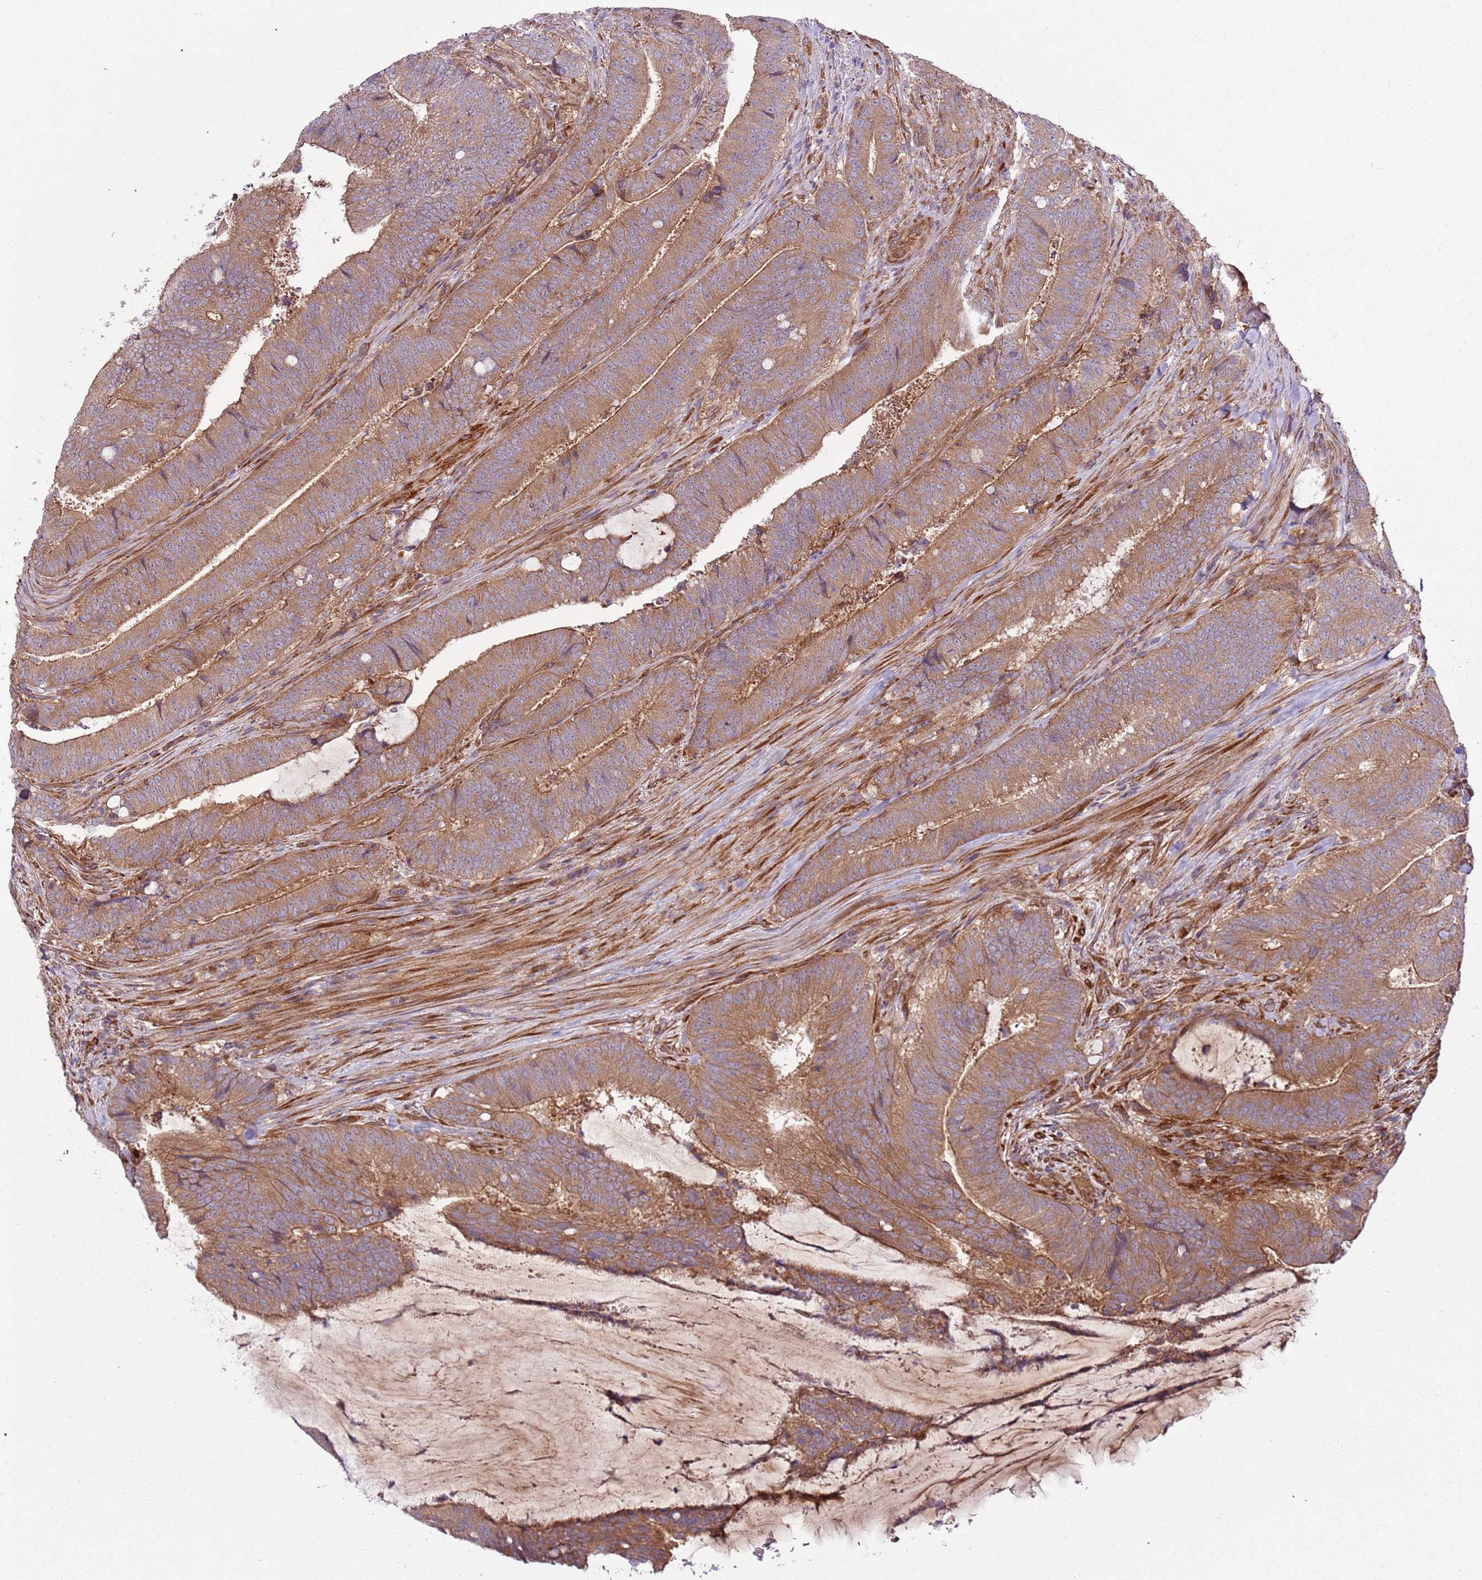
{"staining": {"intensity": "moderate", "quantity": ">75%", "location": "cytoplasmic/membranous"}, "tissue": "colorectal cancer", "cell_type": "Tumor cells", "image_type": "cancer", "snomed": [{"axis": "morphology", "description": "Adenocarcinoma, NOS"}, {"axis": "topography", "description": "Colon"}], "caption": "Immunohistochemistry photomicrograph of neoplastic tissue: colorectal cancer (adenocarcinoma) stained using immunohistochemistry displays medium levels of moderate protein expression localized specifically in the cytoplasmic/membranous of tumor cells, appearing as a cytoplasmic/membranous brown color.", "gene": "GNL1", "patient": {"sex": "female", "age": 43}}